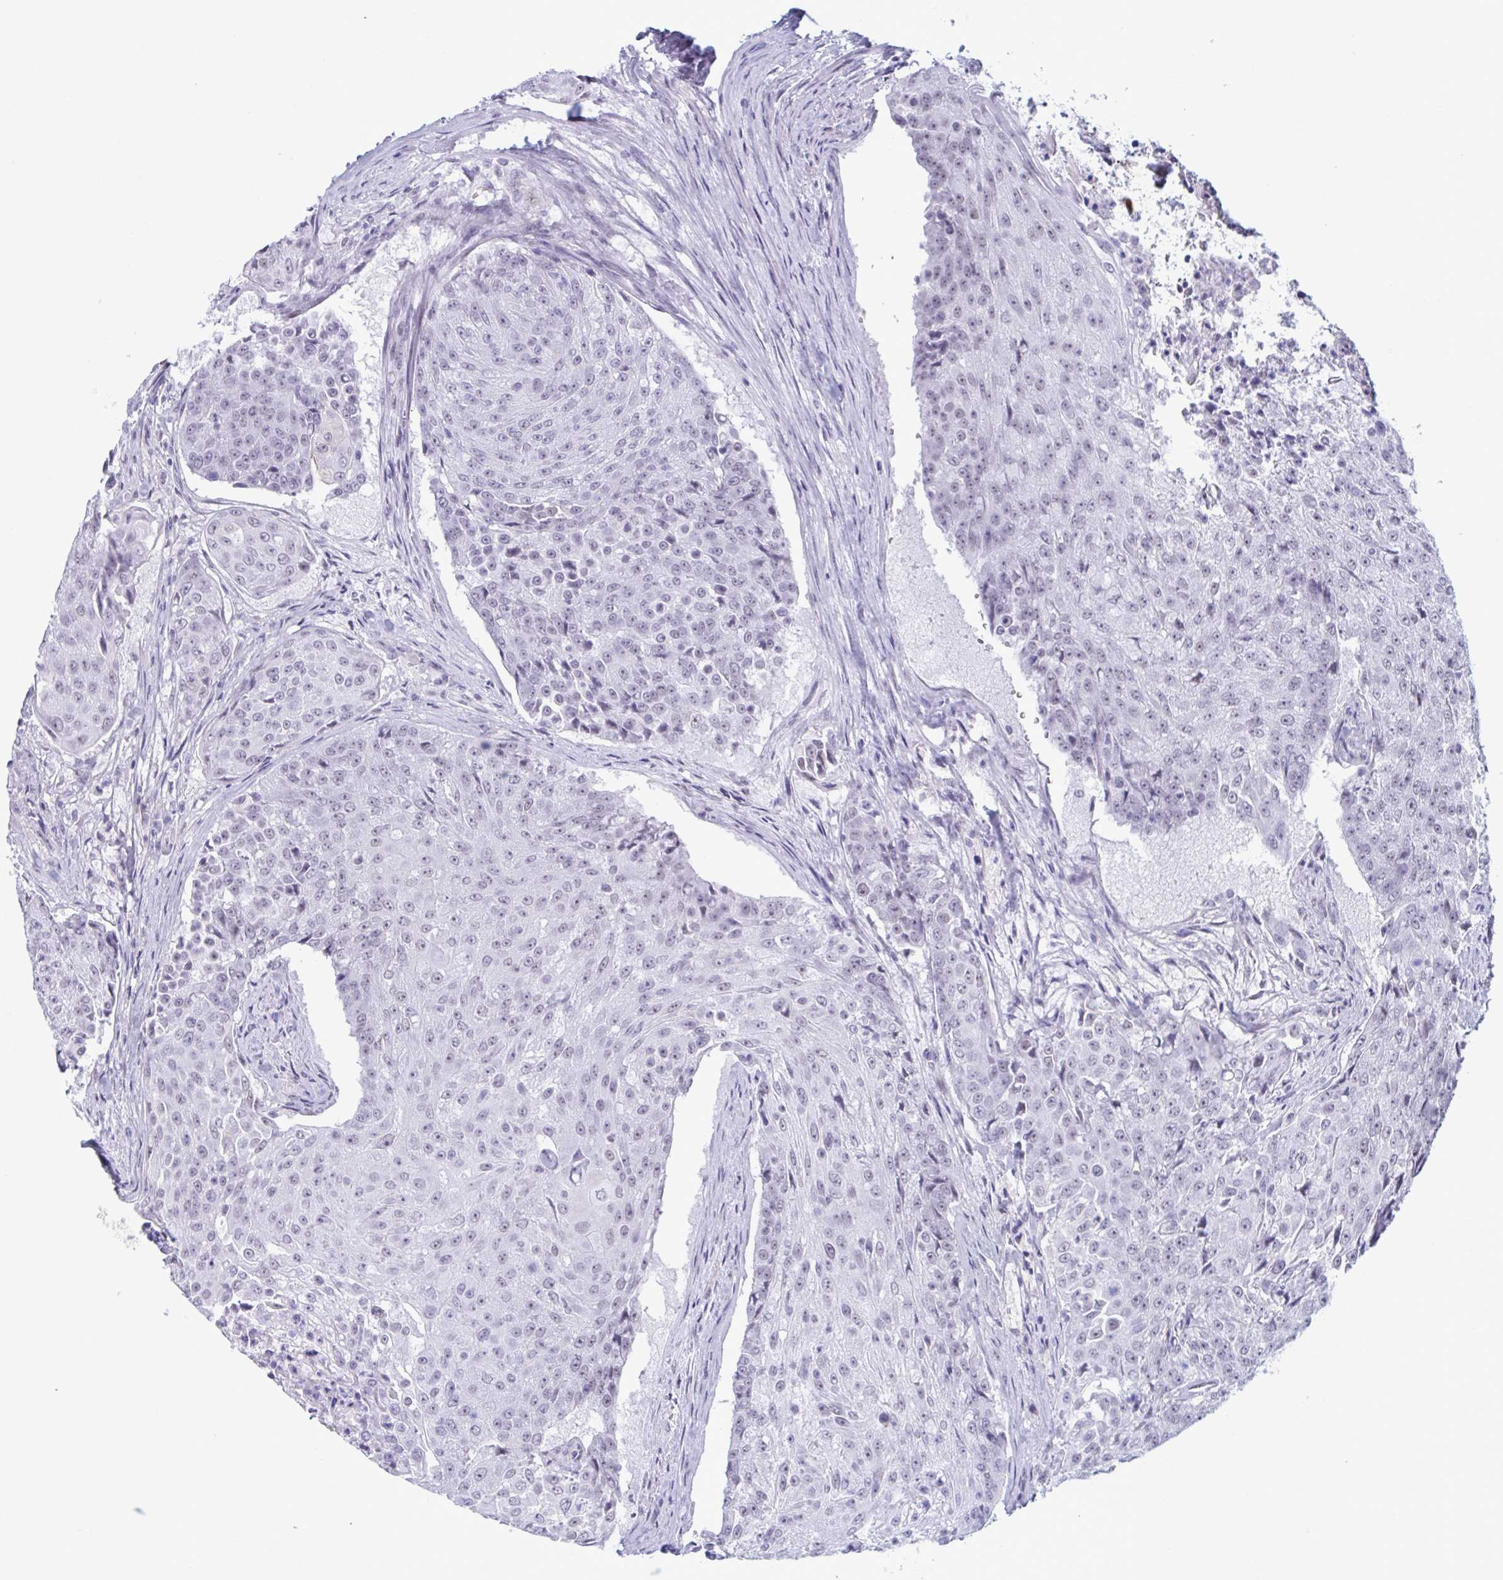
{"staining": {"intensity": "weak", "quantity": "<25%", "location": "nuclear"}, "tissue": "urothelial cancer", "cell_type": "Tumor cells", "image_type": "cancer", "snomed": [{"axis": "morphology", "description": "Urothelial carcinoma, High grade"}, {"axis": "topography", "description": "Urinary bladder"}], "caption": "Tumor cells are negative for protein expression in human high-grade urothelial carcinoma.", "gene": "MSMB", "patient": {"sex": "female", "age": 63}}